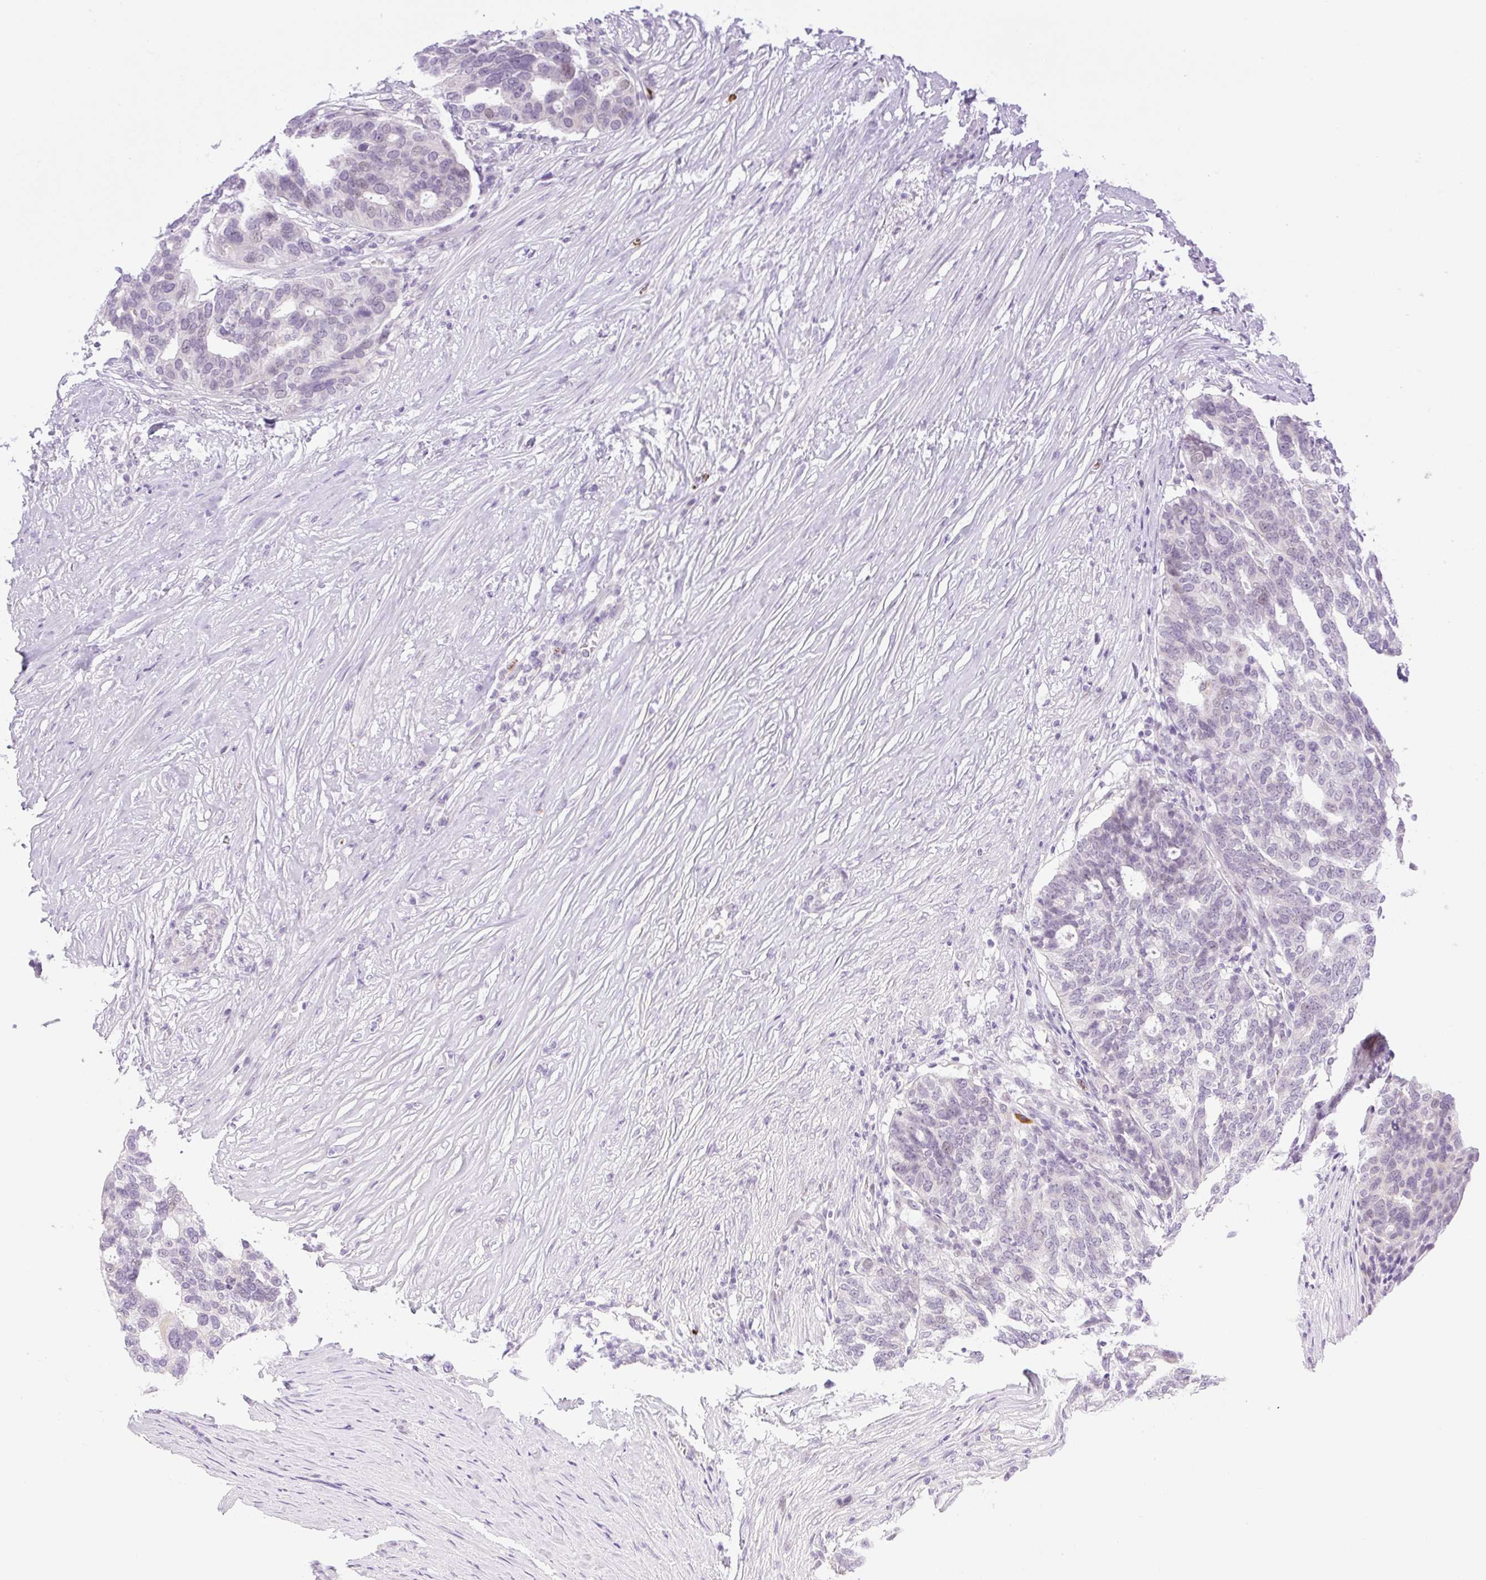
{"staining": {"intensity": "negative", "quantity": "none", "location": "none"}, "tissue": "ovarian cancer", "cell_type": "Tumor cells", "image_type": "cancer", "snomed": [{"axis": "morphology", "description": "Cystadenocarcinoma, serous, NOS"}, {"axis": "topography", "description": "Ovary"}], "caption": "Immunohistochemical staining of human serous cystadenocarcinoma (ovarian) displays no significant expression in tumor cells.", "gene": "SPRYD4", "patient": {"sex": "female", "age": 59}}